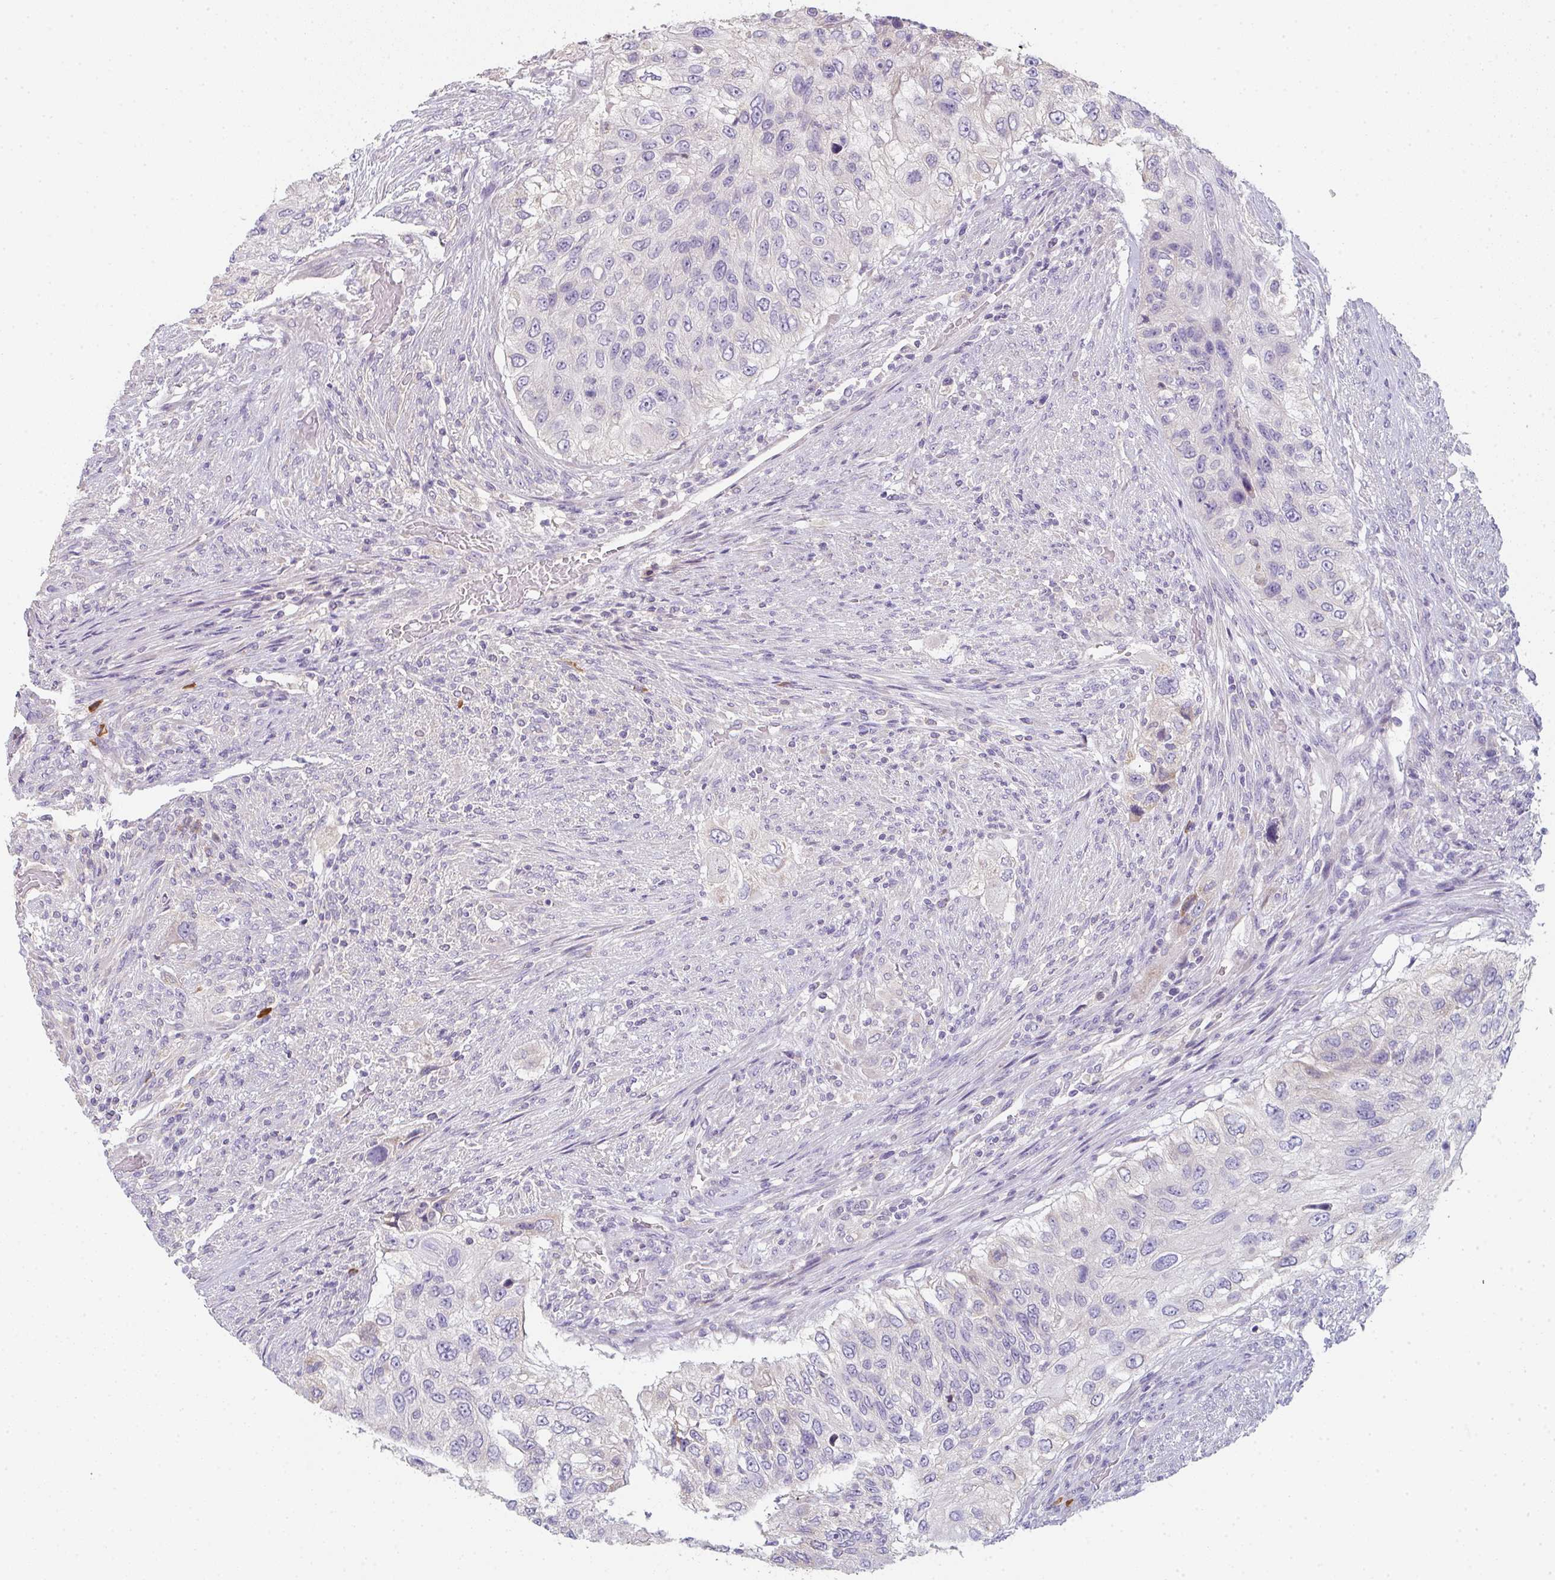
{"staining": {"intensity": "negative", "quantity": "none", "location": "none"}, "tissue": "urothelial cancer", "cell_type": "Tumor cells", "image_type": "cancer", "snomed": [{"axis": "morphology", "description": "Urothelial carcinoma, High grade"}, {"axis": "topography", "description": "Urinary bladder"}], "caption": "An immunohistochemistry (IHC) micrograph of urothelial cancer is shown. There is no staining in tumor cells of urothelial cancer. (IHC, brightfield microscopy, high magnification).", "gene": "ZNF215", "patient": {"sex": "female", "age": 60}}